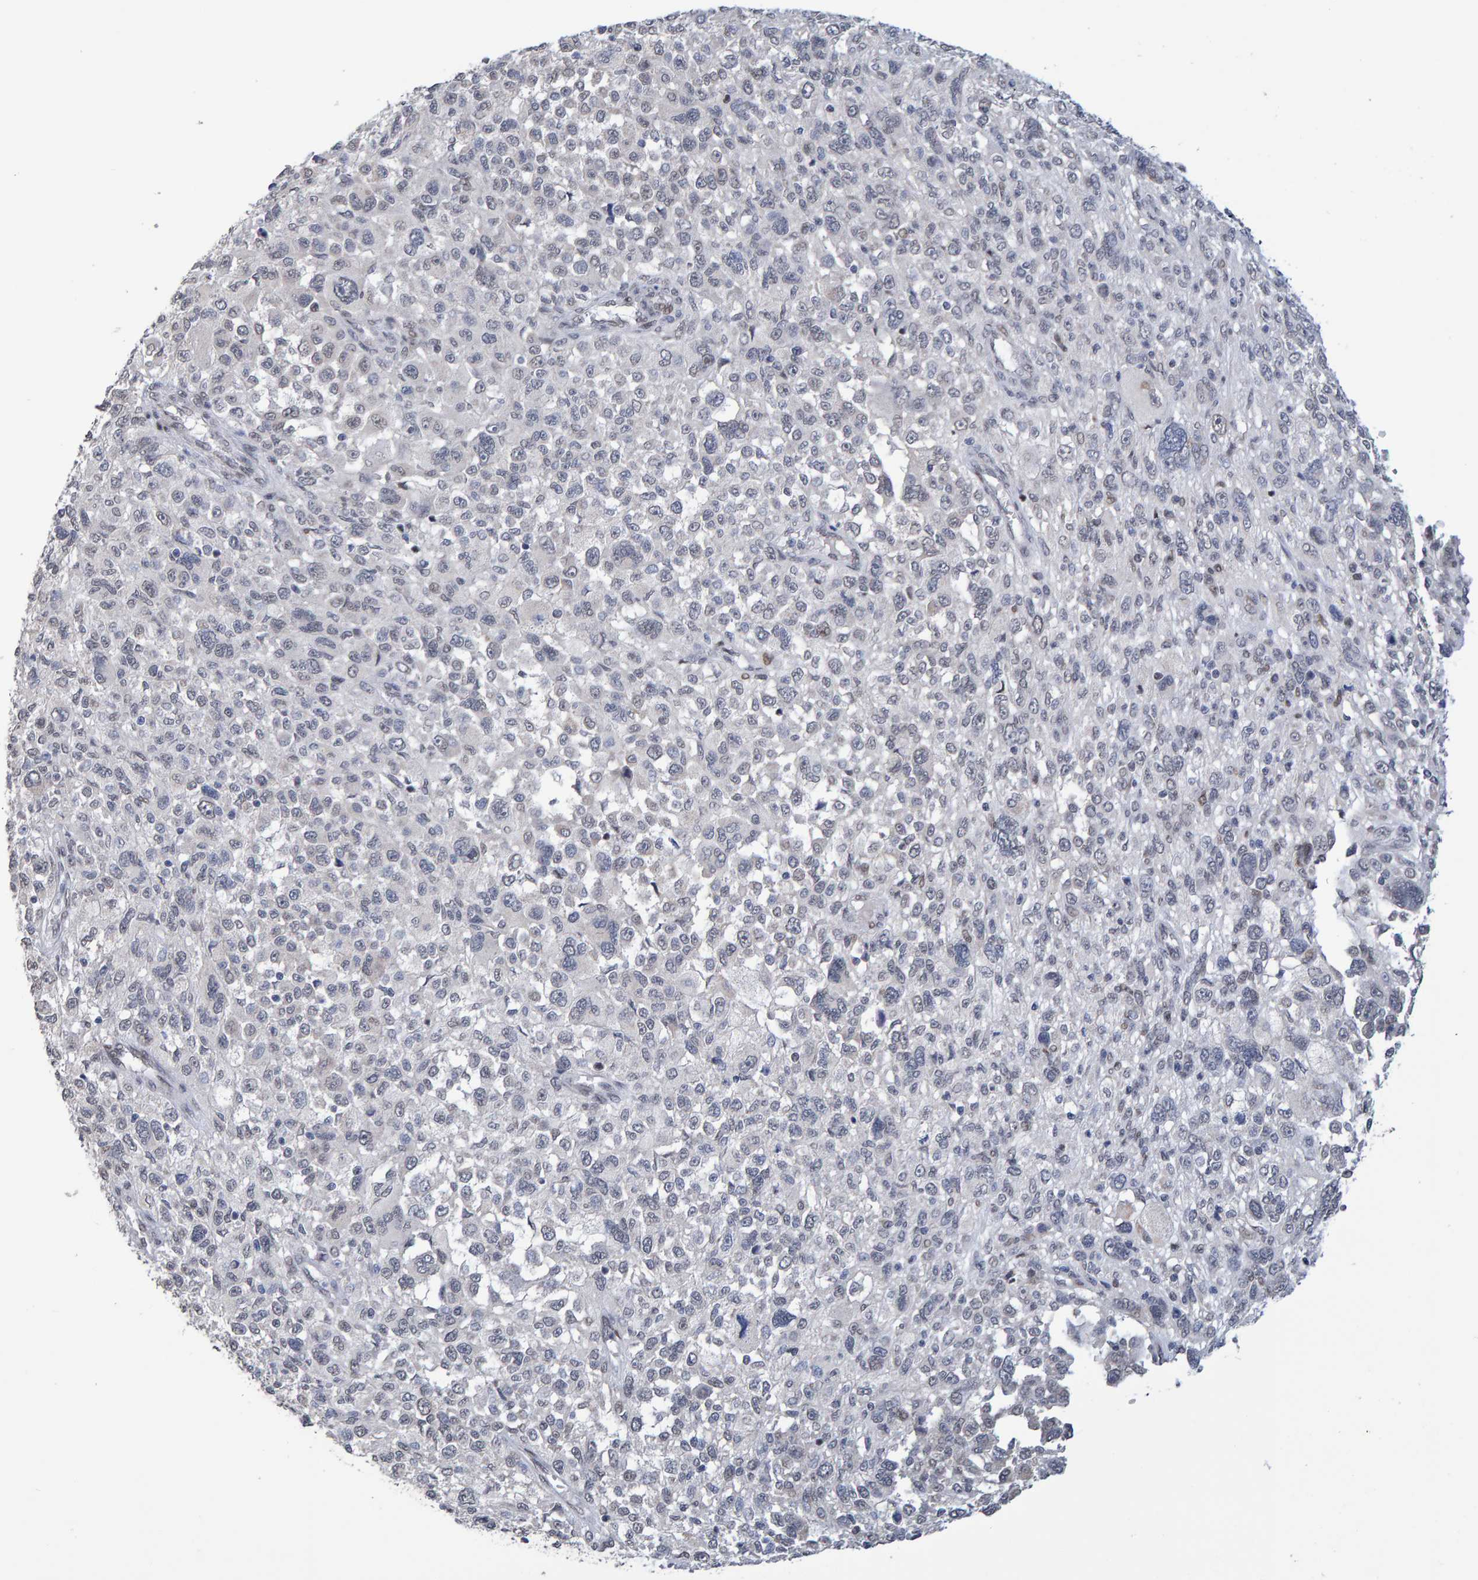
{"staining": {"intensity": "negative", "quantity": "none", "location": "none"}, "tissue": "melanoma", "cell_type": "Tumor cells", "image_type": "cancer", "snomed": [{"axis": "morphology", "description": "Malignant melanoma, NOS"}, {"axis": "topography", "description": "Skin"}], "caption": "This is a photomicrograph of IHC staining of malignant melanoma, which shows no staining in tumor cells.", "gene": "USP43", "patient": {"sex": "female", "age": 55}}